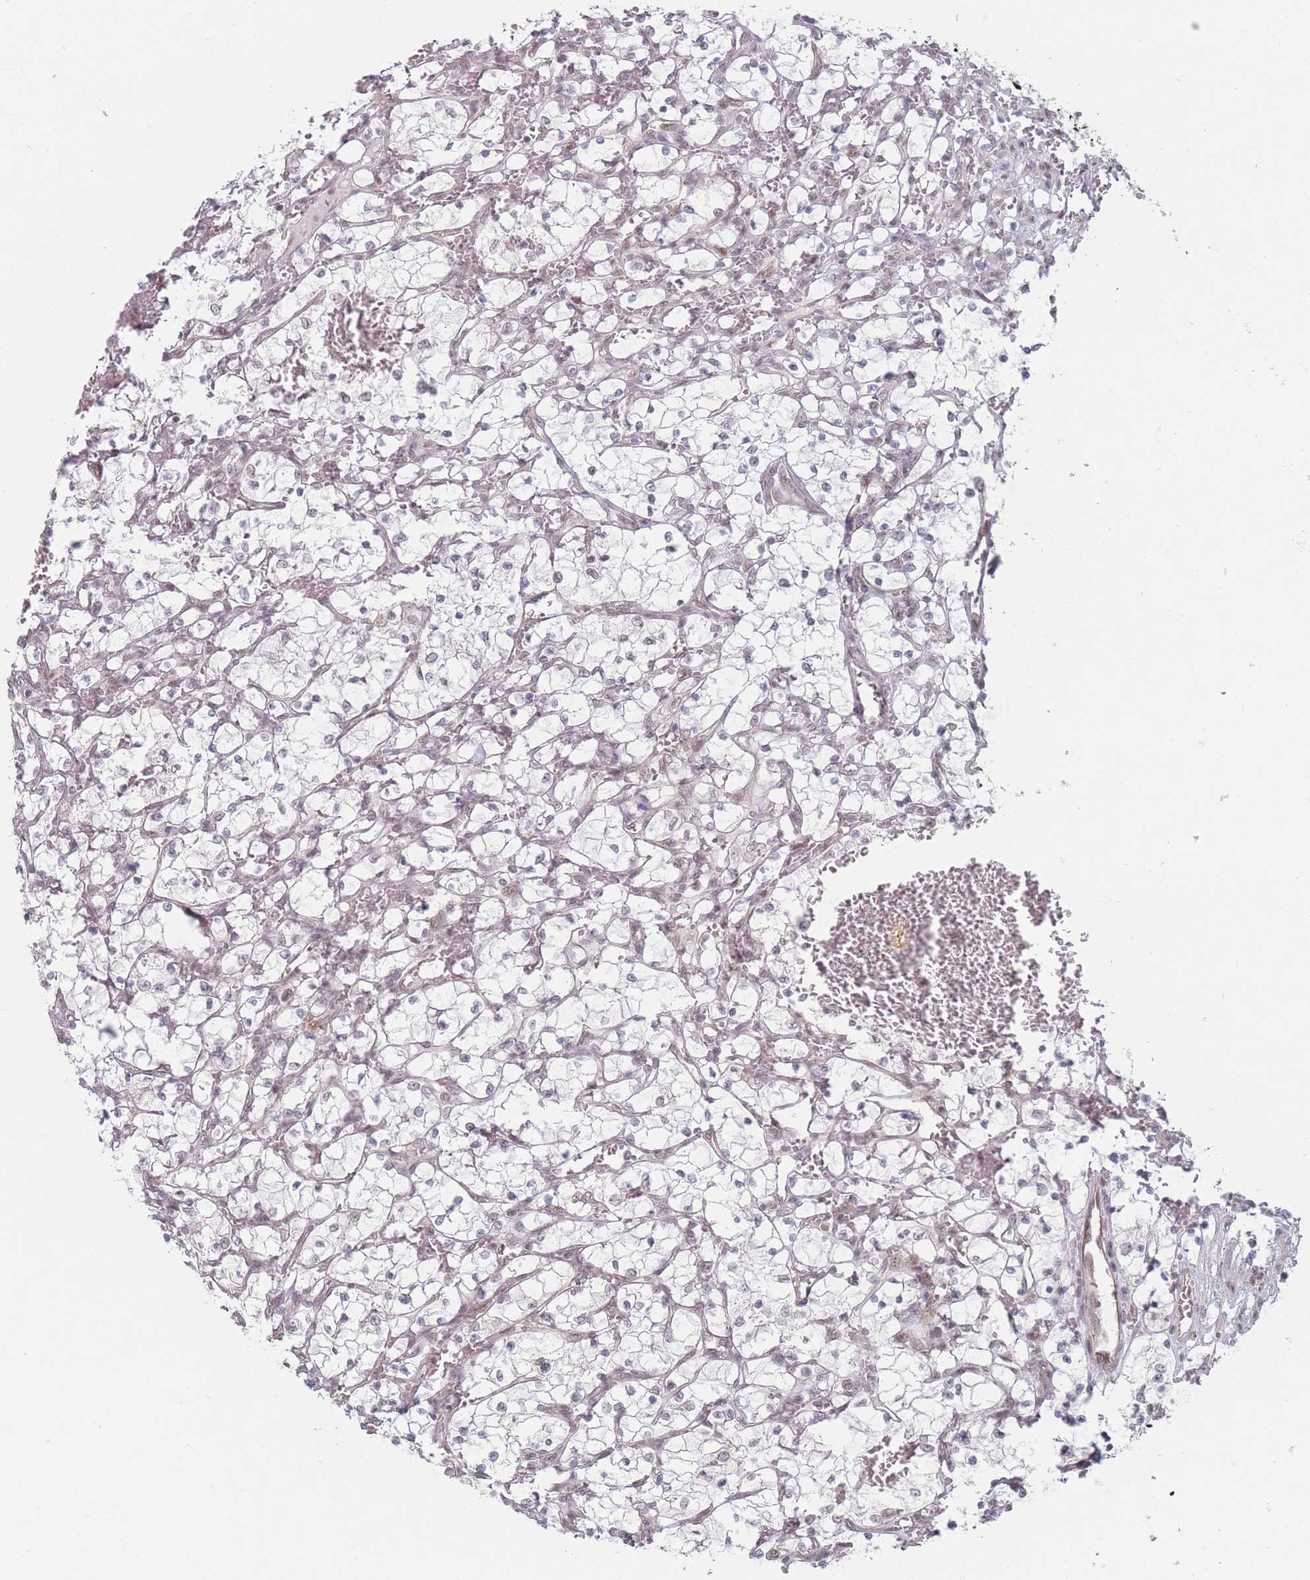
{"staining": {"intensity": "negative", "quantity": "none", "location": "none"}, "tissue": "renal cancer", "cell_type": "Tumor cells", "image_type": "cancer", "snomed": [{"axis": "morphology", "description": "Adenocarcinoma, NOS"}, {"axis": "topography", "description": "Kidney"}], "caption": "This is a micrograph of IHC staining of adenocarcinoma (renal), which shows no positivity in tumor cells.", "gene": "ZC3H14", "patient": {"sex": "female", "age": 69}}